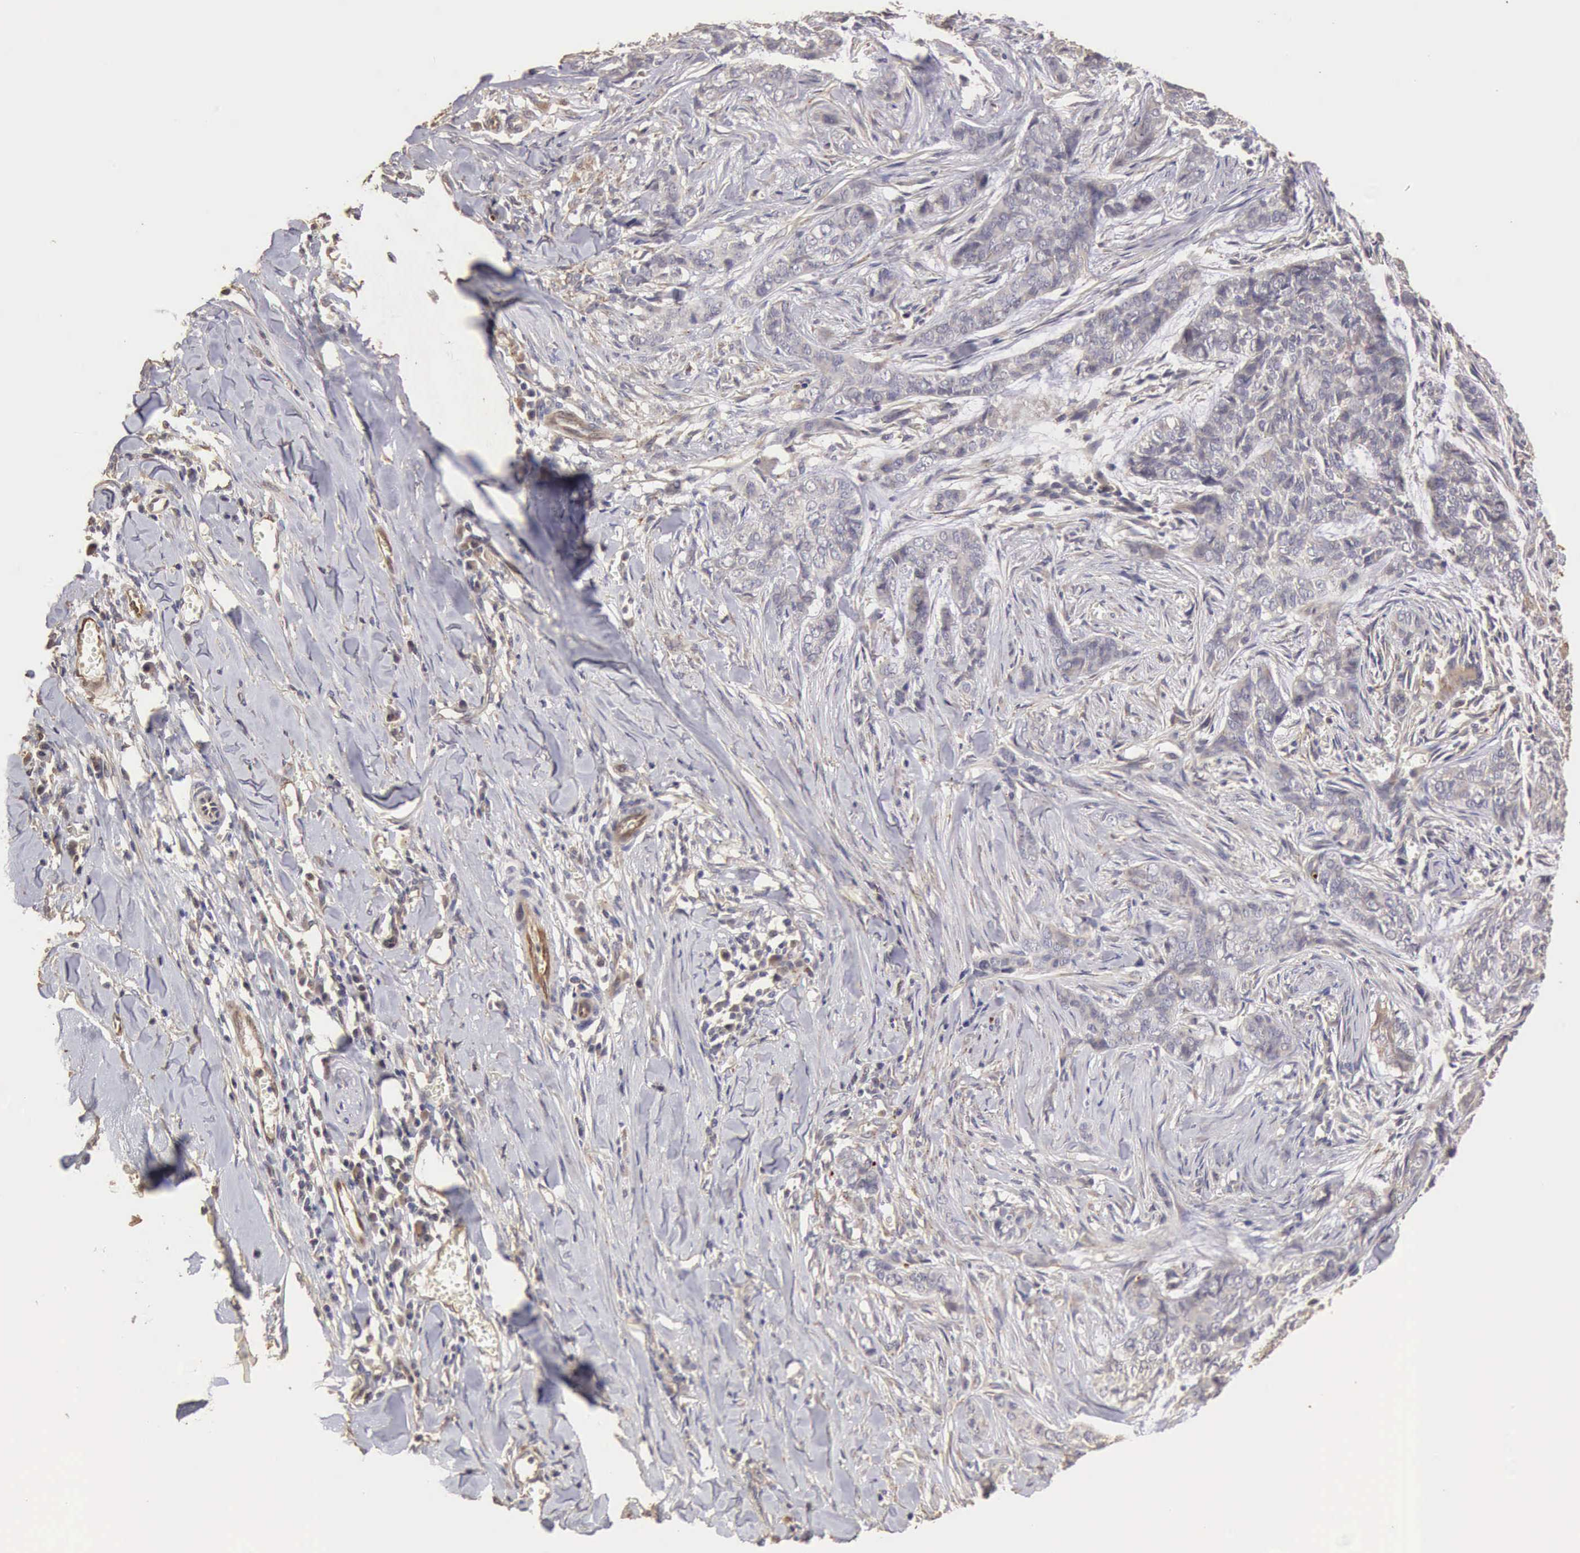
{"staining": {"intensity": "negative", "quantity": "none", "location": "none"}, "tissue": "skin cancer", "cell_type": "Tumor cells", "image_type": "cancer", "snomed": [{"axis": "morphology", "description": "Normal tissue, NOS"}, {"axis": "morphology", "description": "Basal cell carcinoma"}, {"axis": "topography", "description": "Skin"}], "caption": "High magnification brightfield microscopy of skin basal cell carcinoma stained with DAB (brown) and counterstained with hematoxylin (blue): tumor cells show no significant staining.", "gene": "BMX", "patient": {"sex": "female", "age": 65}}